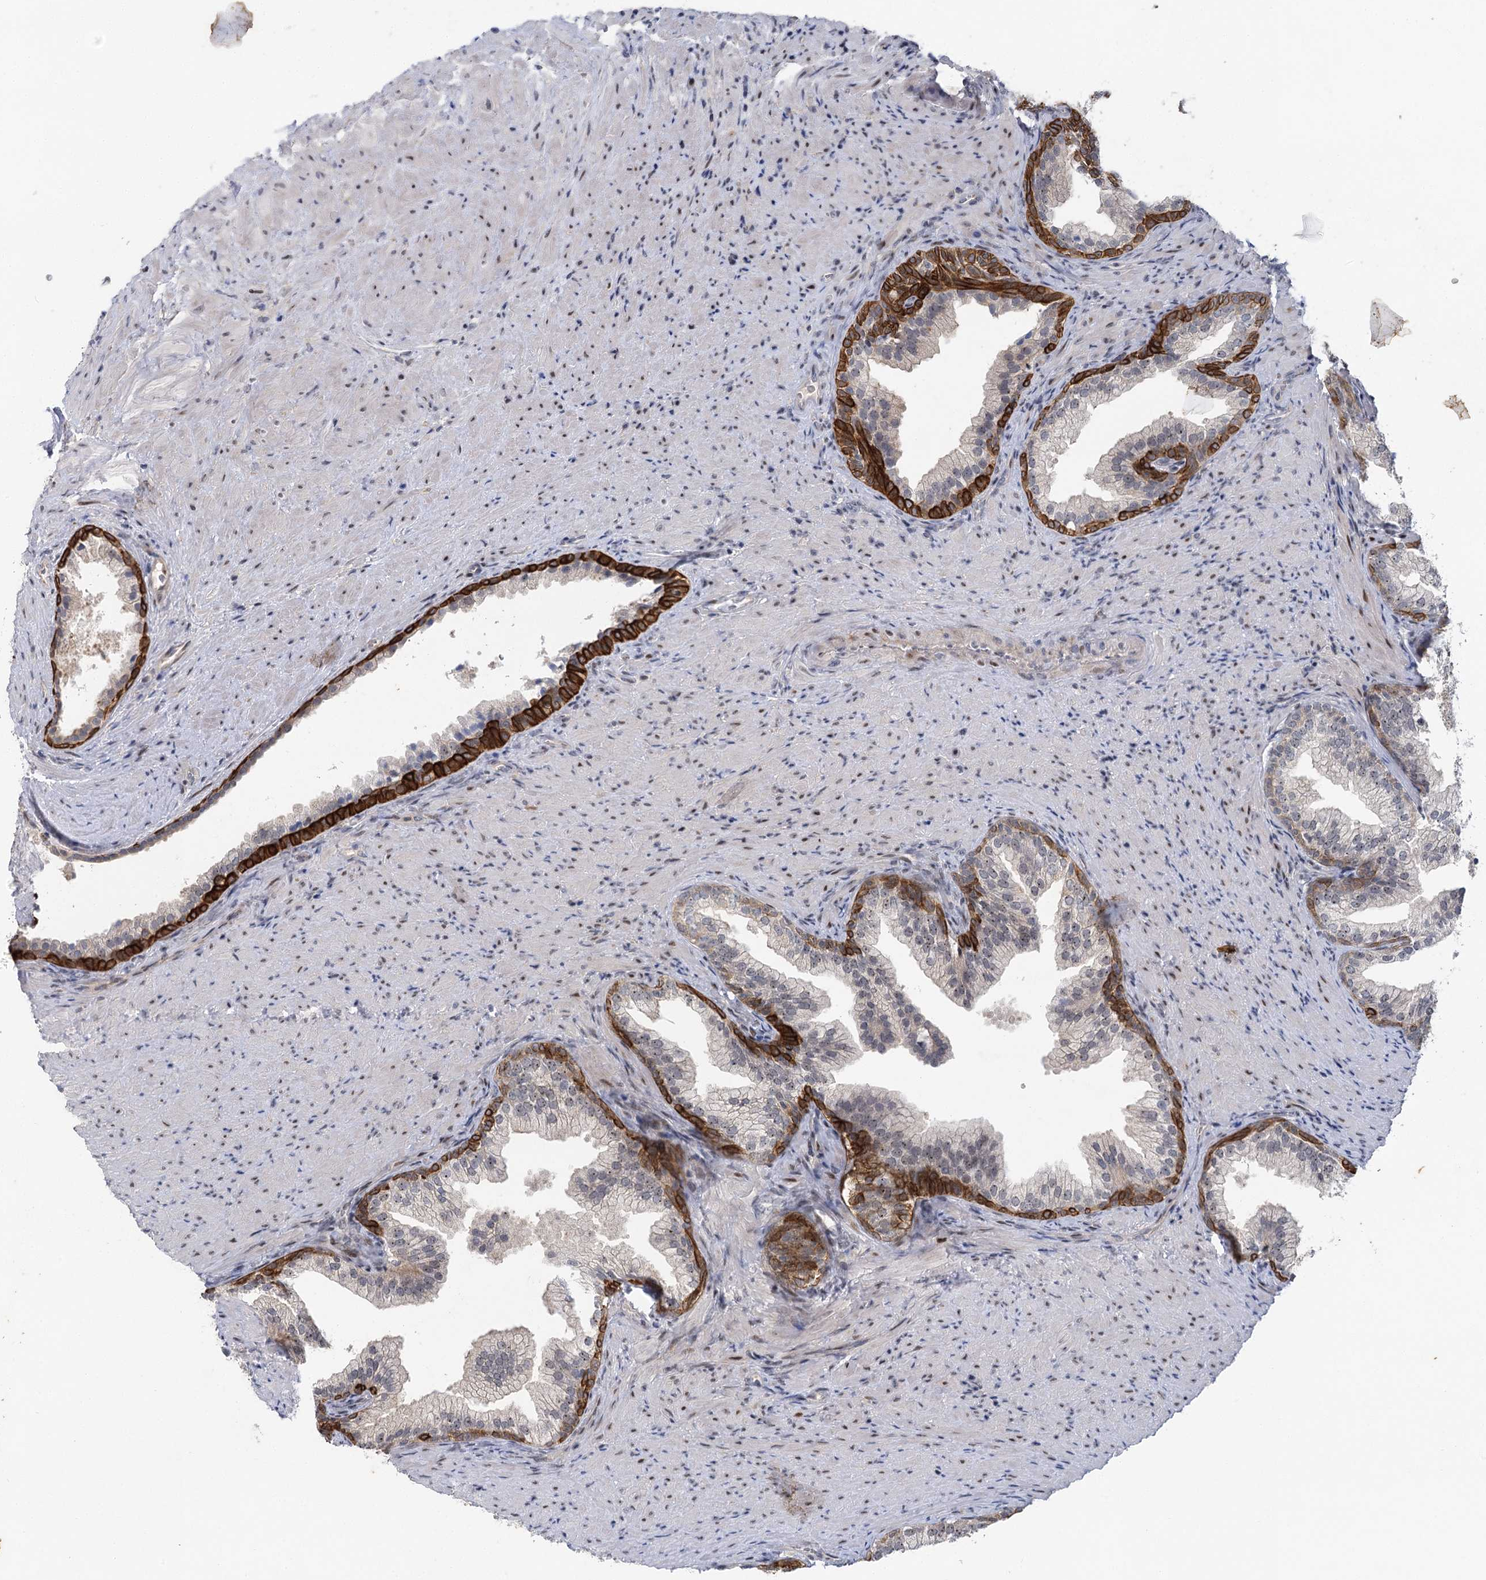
{"staining": {"intensity": "strong", "quantity": "25%-75%", "location": "cytoplasmic/membranous"}, "tissue": "prostate", "cell_type": "Glandular cells", "image_type": "normal", "snomed": [{"axis": "morphology", "description": "Normal tissue, NOS"}, {"axis": "topography", "description": "Prostate"}], "caption": "Immunohistochemical staining of unremarkable human prostate shows high levels of strong cytoplasmic/membranous positivity in approximately 25%-75% of glandular cells. (IHC, brightfield microscopy, high magnification).", "gene": "IL11RA", "patient": {"sex": "male", "age": 76}}